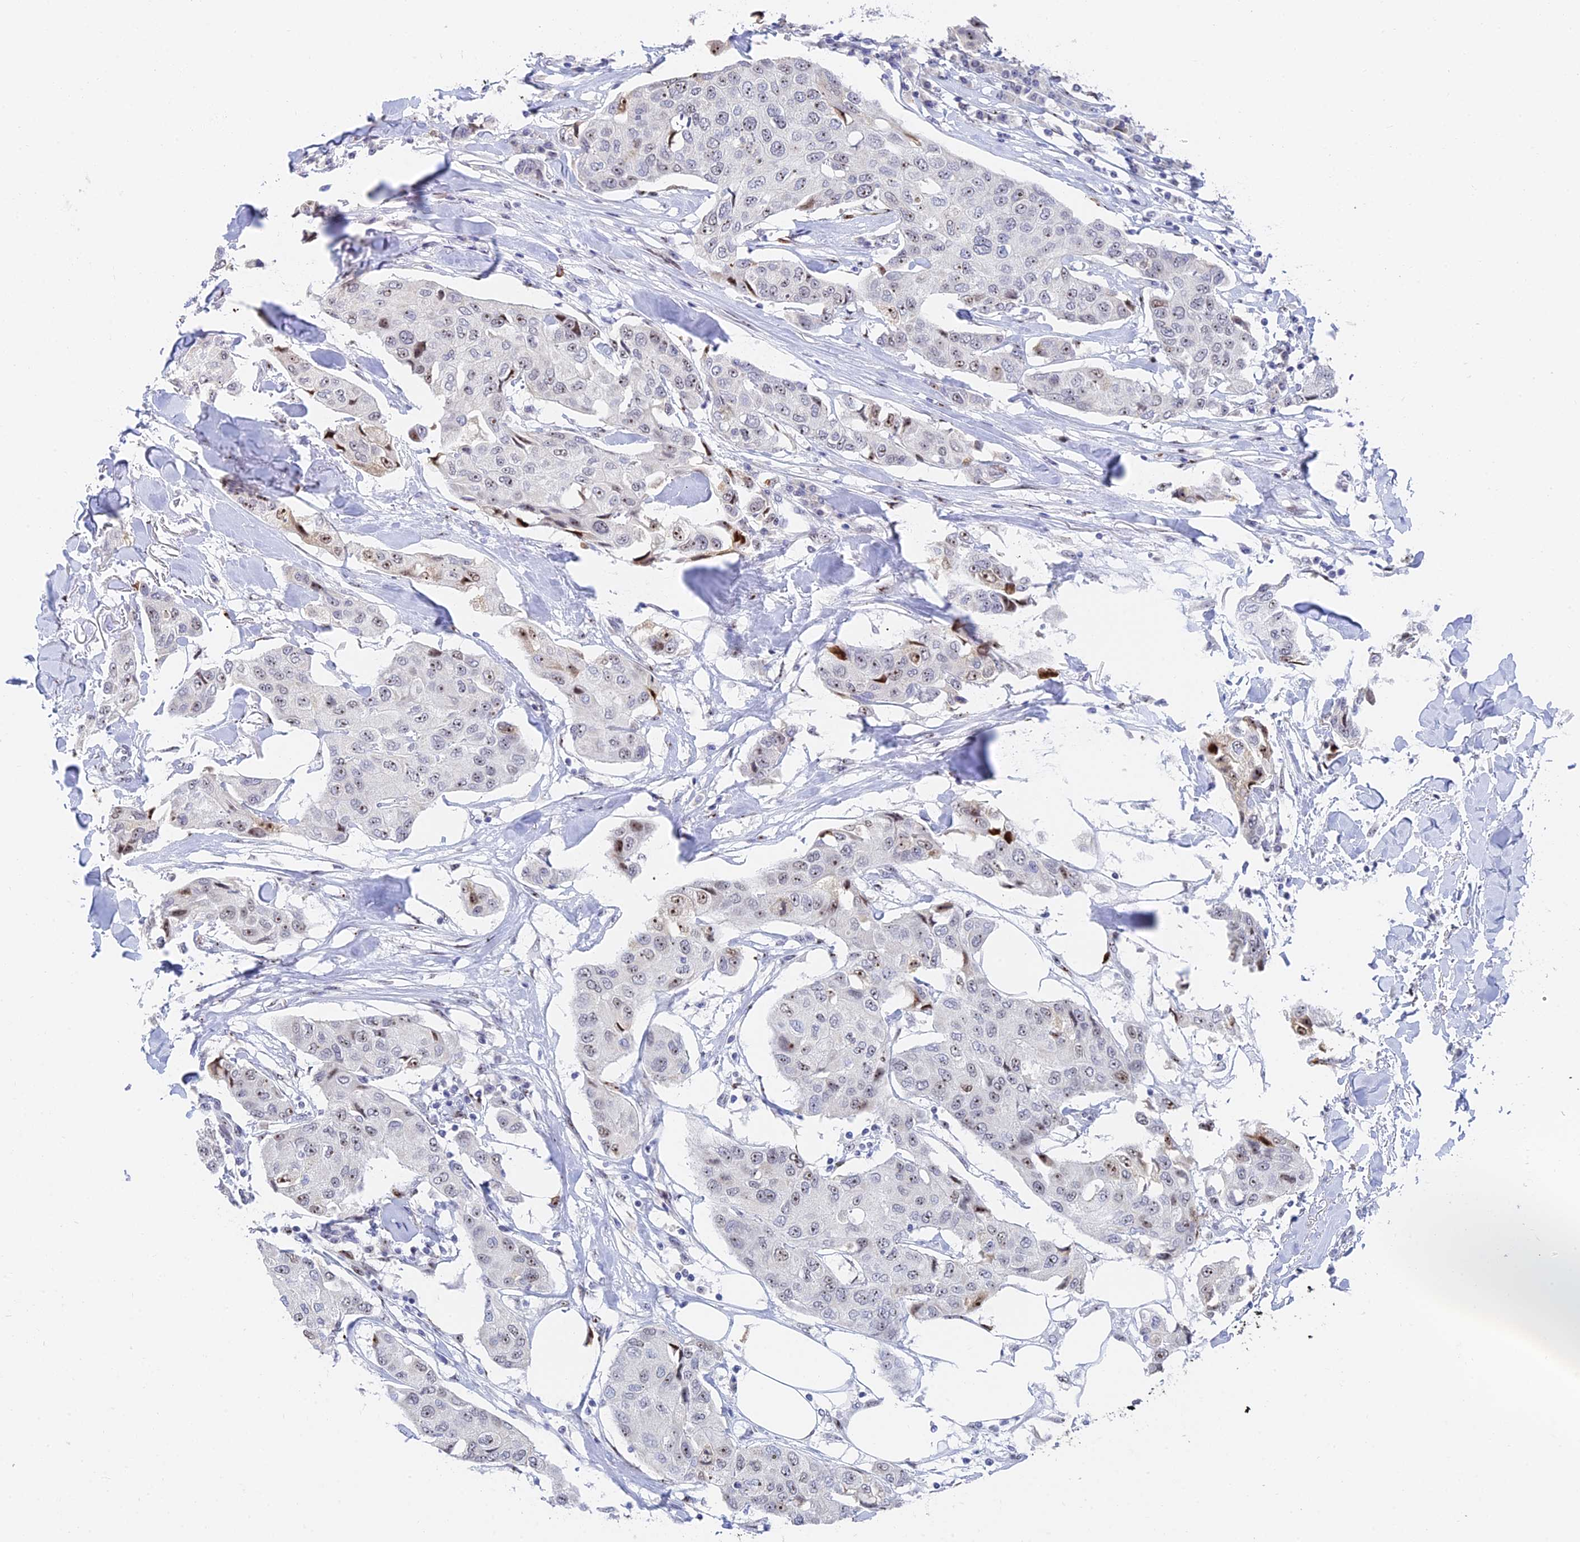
{"staining": {"intensity": "moderate", "quantity": "<25%", "location": "nuclear"}, "tissue": "breast cancer", "cell_type": "Tumor cells", "image_type": "cancer", "snomed": [{"axis": "morphology", "description": "Duct carcinoma"}, {"axis": "topography", "description": "Breast"}], "caption": "High-power microscopy captured an immunohistochemistry (IHC) micrograph of breast infiltrating ductal carcinoma, revealing moderate nuclear expression in about <25% of tumor cells.", "gene": "RSL1D1", "patient": {"sex": "female", "age": 80}}